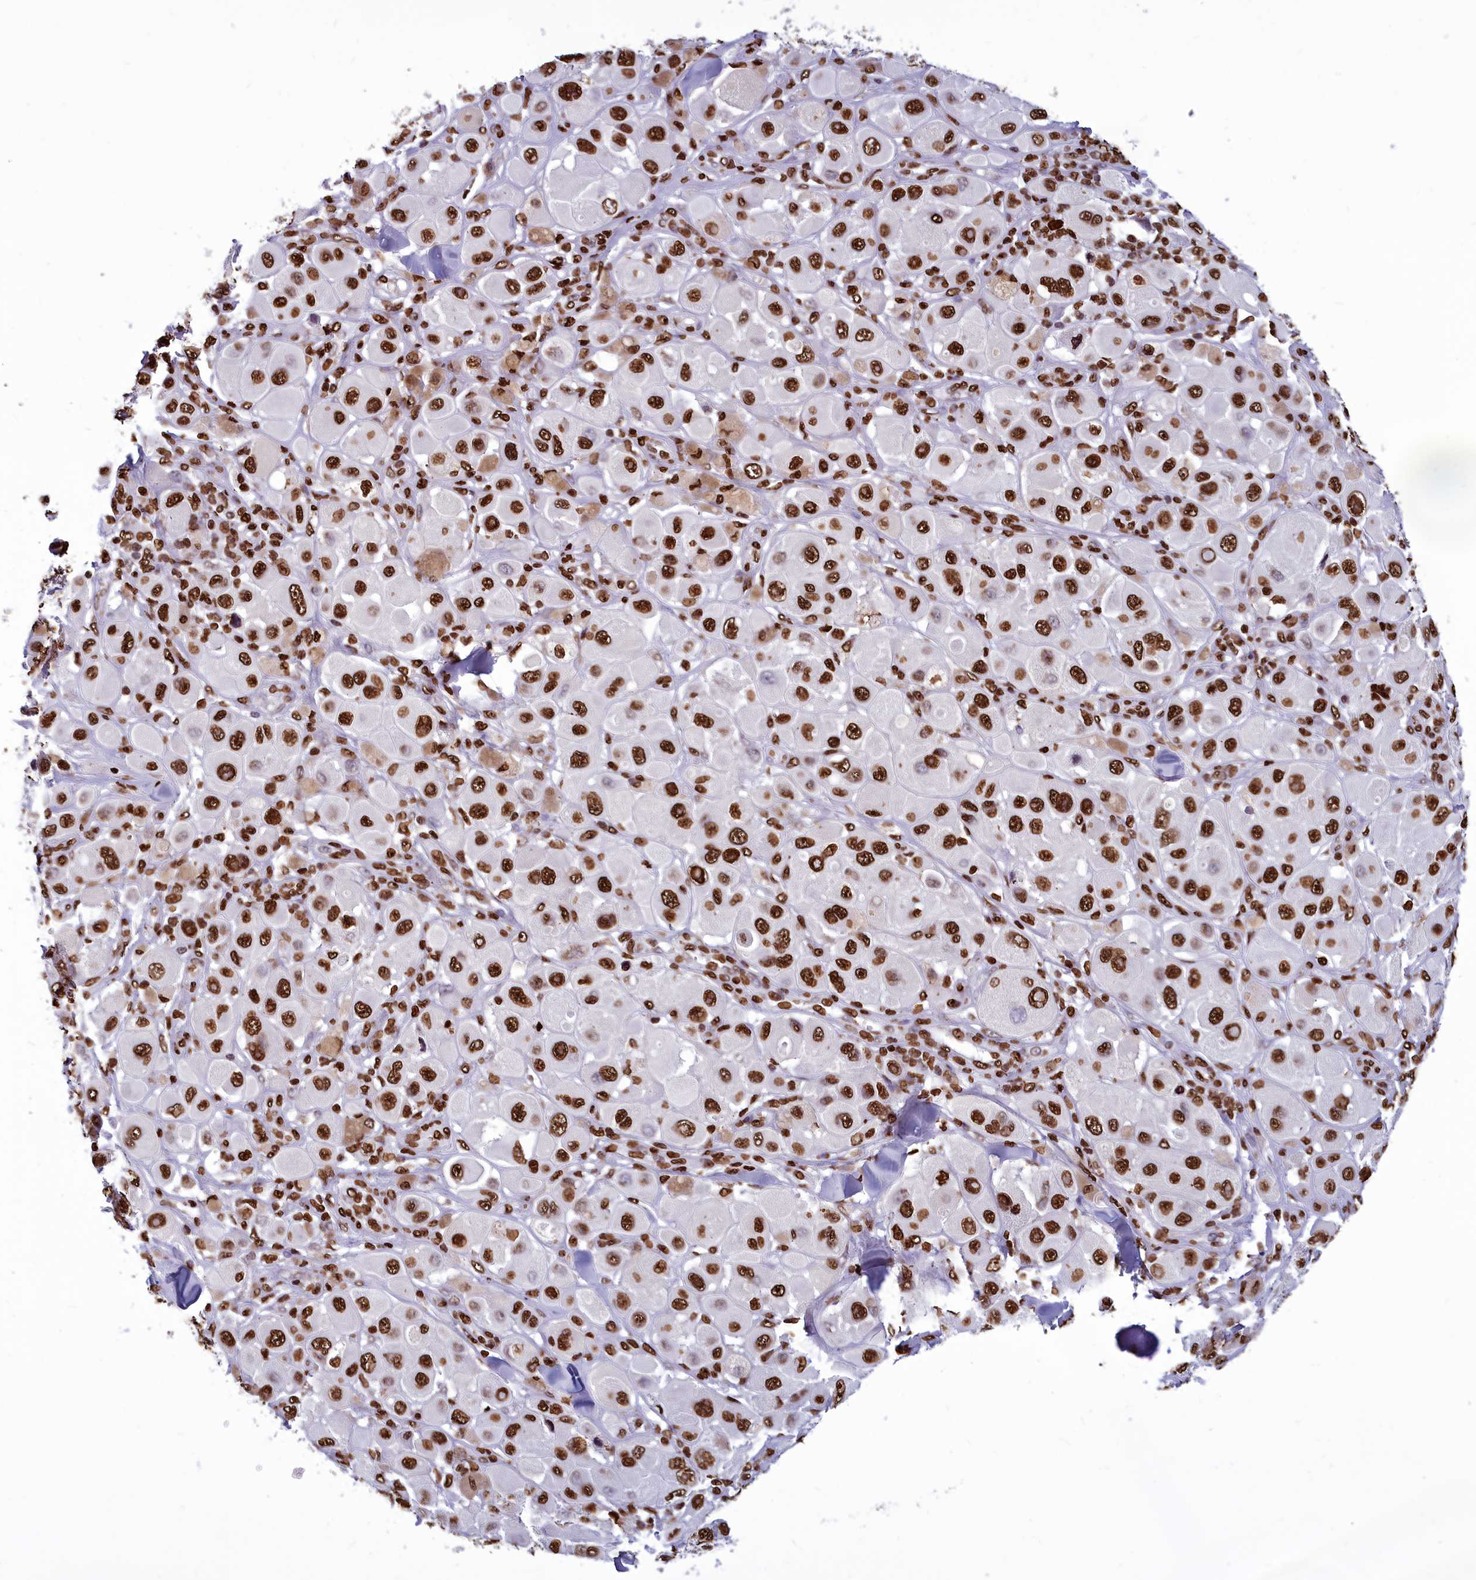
{"staining": {"intensity": "strong", "quantity": ">75%", "location": "nuclear"}, "tissue": "melanoma", "cell_type": "Tumor cells", "image_type": "cancer", "snomed": [{"axis": "morphology", "description": "Malignant melanoma, Metastatic site"}, {"axis": "topography", "description": "Skin"}], "caption": "Protein staining of melanoma tissue displays strong nuclear staining in about >75% of tumor cells.", "gene": "AKAP17A", "patient": {"sex": "male", "age": 41}}